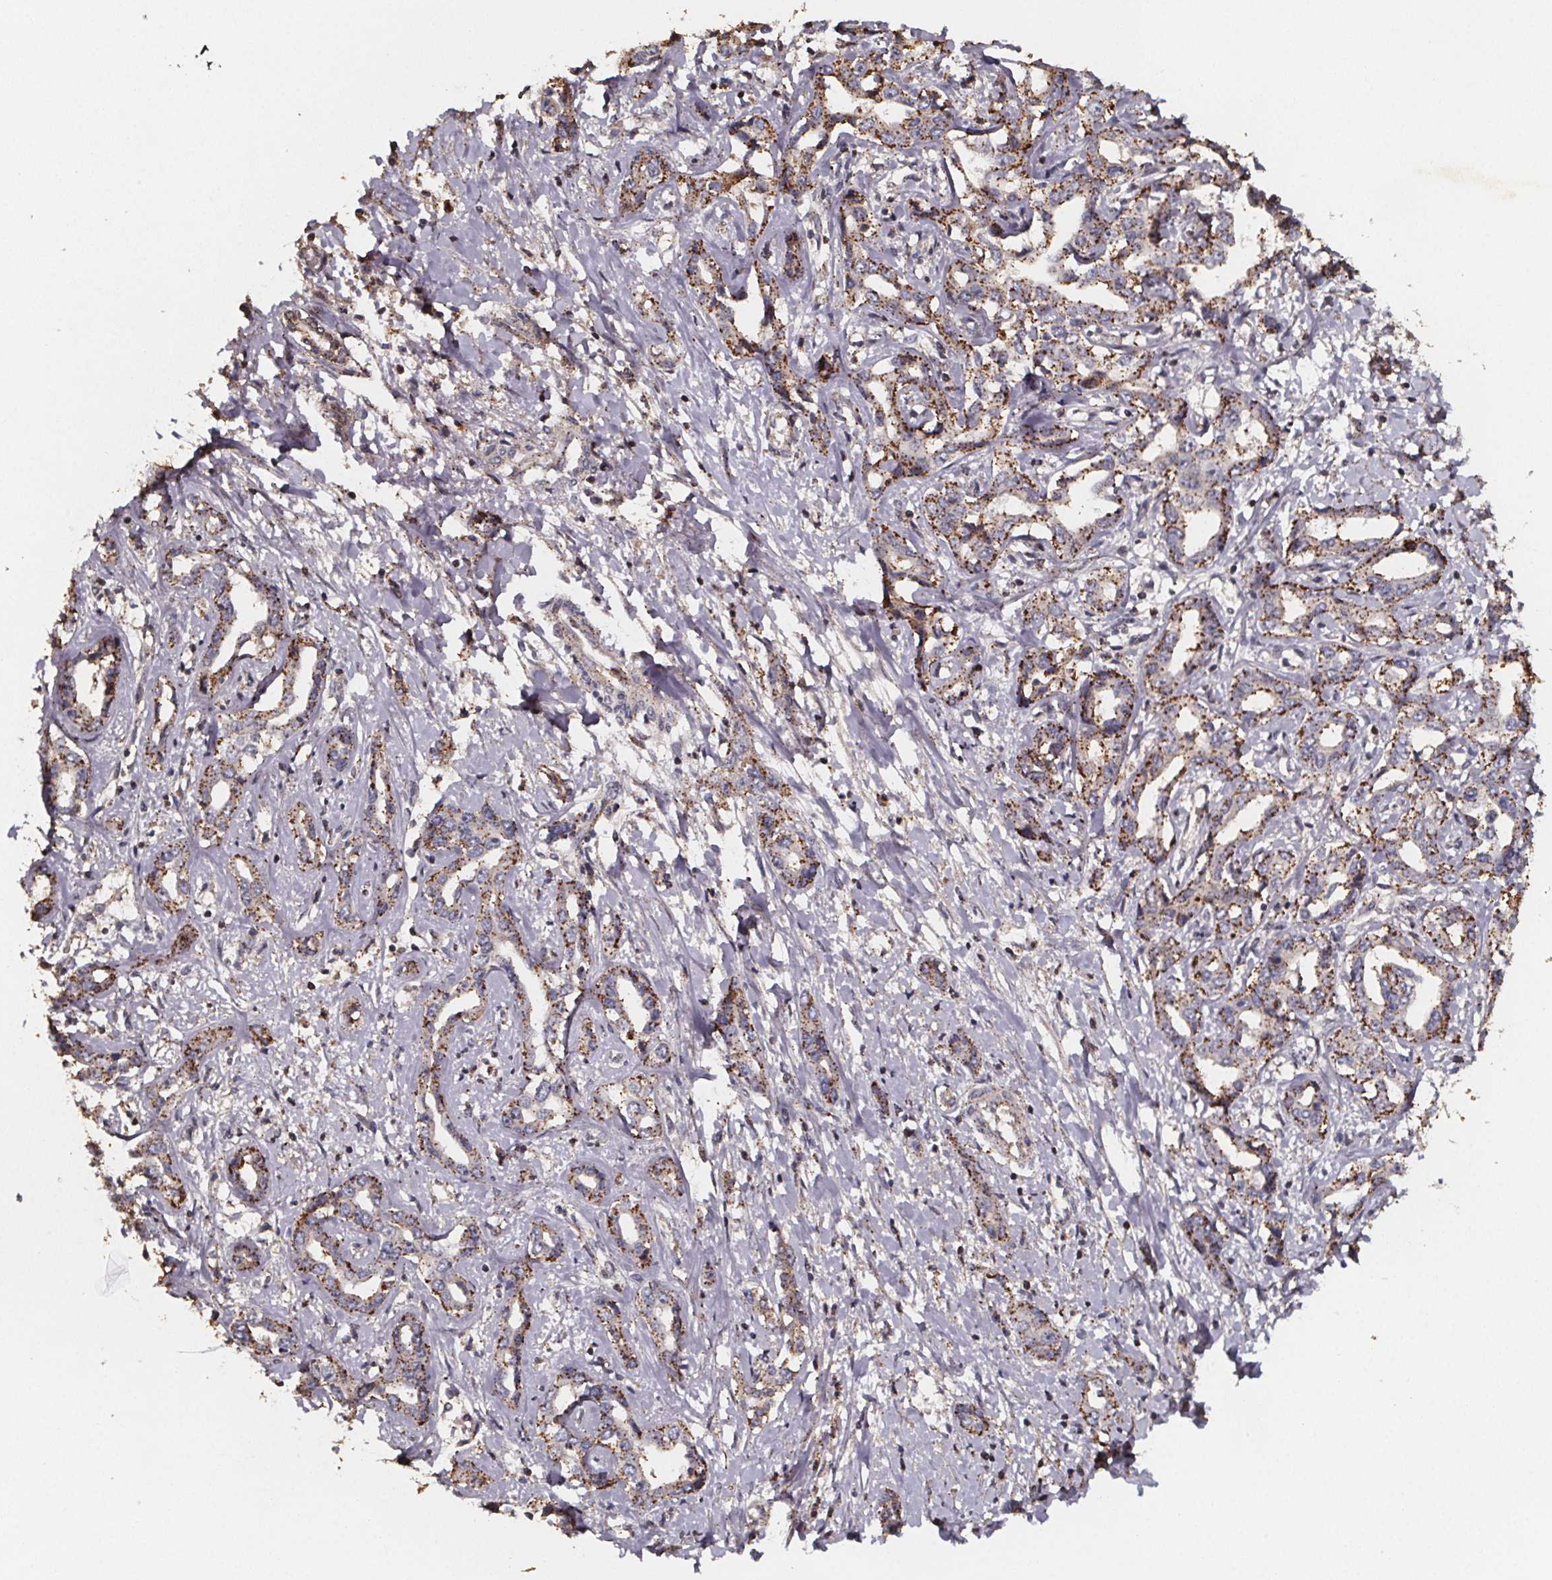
{"staining": {"intensity": "strong", "quantity": ">75%", "location": "cytoplasmic/membranous"}, "tissue": "liver cancer", "cell_type": "Tumor cells", "image_type": "cancer", "snomed": [{"axis": "morphology", "description": "Cholangiocarcinoma"}, {"axis": "topography", "description": "Liver"}], "caption": "Immunohistochemistry (IHC) image of liver cancer (cholangiocarcinoma) stained for a protein (brown), which exhibits high levels of strong cytoplasmic/membranous positivity in approximately >75% of tumor cells.", "gene": "ZNF879", "patient": {"sex": "male", "age": 59}}